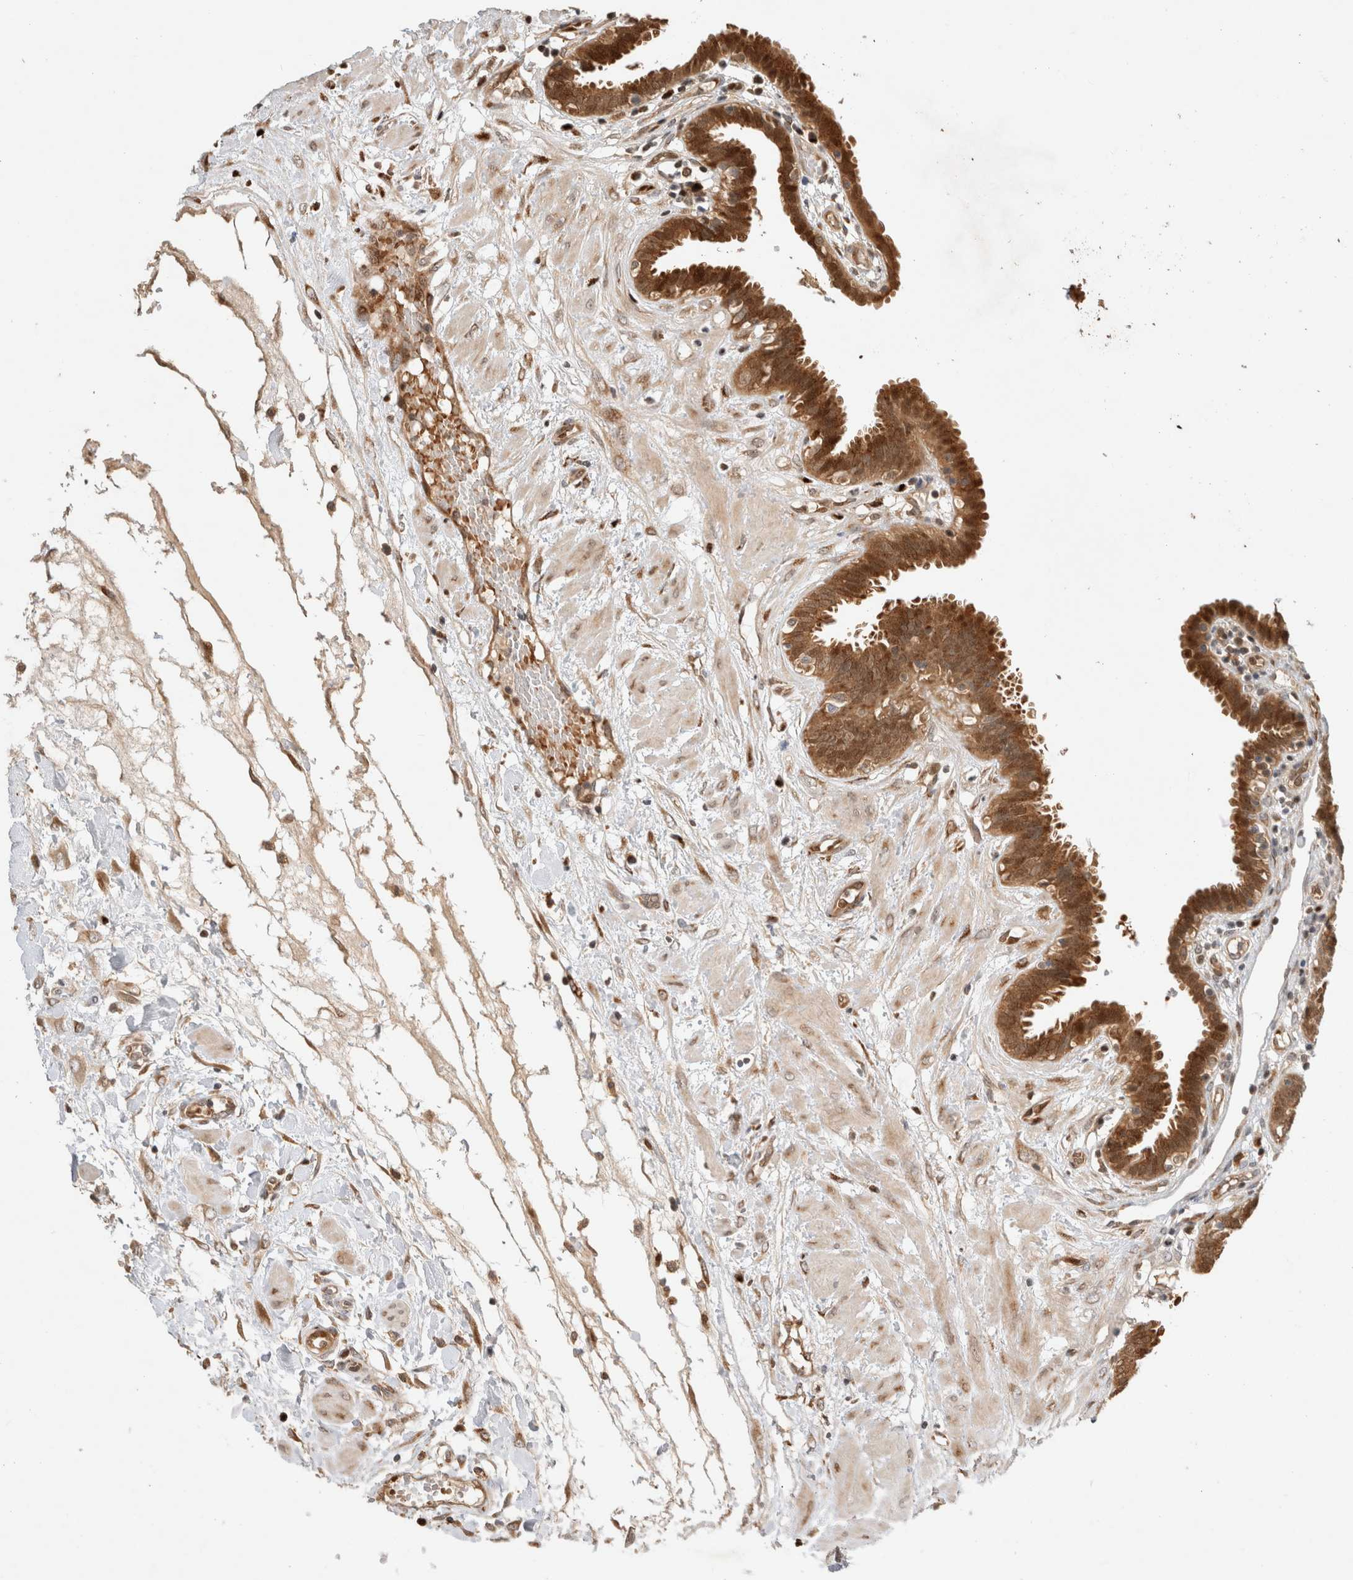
{"staining": {"intensity": "strong", "quantity": ">75%", "location": "cytoplasmic/membranous,nuclear"}, "tissue": "fallopian tube", "cell_type": "Glandular cells", "image_type": "normal", "snomed": [{"axis": "morphology", "description": "Normal tissue, NOS"}, {"axis": "topography", "description": "Fallopian tube"}, {"axis": "topography", "description": "Placenta"}], "caption": "Immunohistochemical staining of unremarkable human fallopian tube displays strong cytoplasmic/membranous,nuclear protein staining in approximately >75% of glandular cells. Ihc stains the protein of interest in brown and the nuclei are stained blue.", "gene": "OTUD6B", "patient": {"sex": "female", "age": 32}}